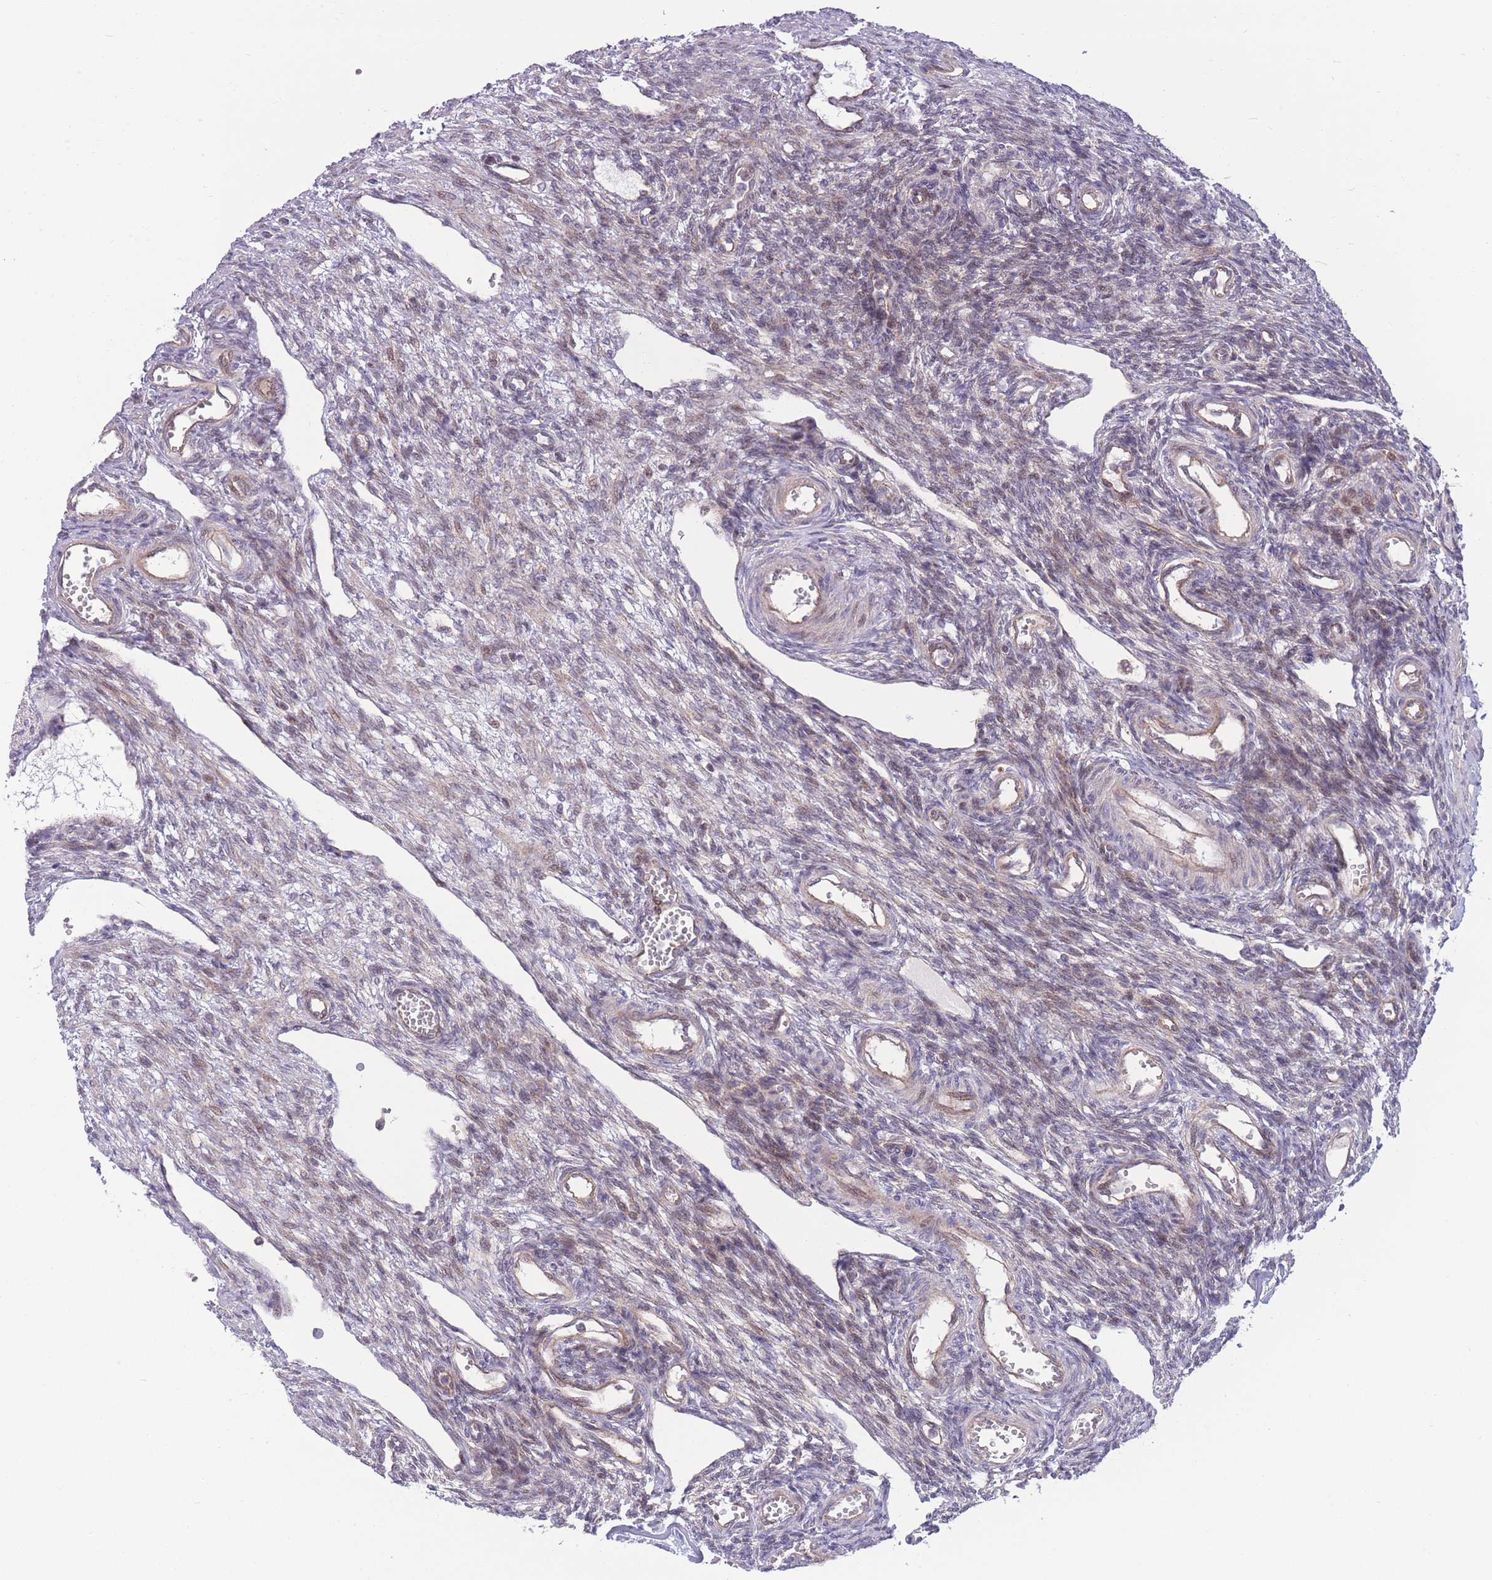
{"staining": {"intensity": "moderate", "quantity": ">75%", "location": "cytoplasmic/membranous"}, "tissue": "ovary", "cell_type": "Follicle cells", "image_type": "normal", "snomed": [{"axis": "morphology", "description": "Normal tissue, NOS"}, {"axis": "morphology", "description": "Cyst, NOS"}, {"axis": "topography", "description": "Ovary"}], "caption": "Immunohistochemistry (IHC) photomicrograph of unremarkable ovary: ovary stained using IHC reveals medium levels of moderate protein expression localized specifically in the cytoplasmic/membranous of follicle cells, appearing as a cytoplasmic/membranous brown color.", "gene": "RIC8A", "patient": {"sex": "female", "age": 33}}